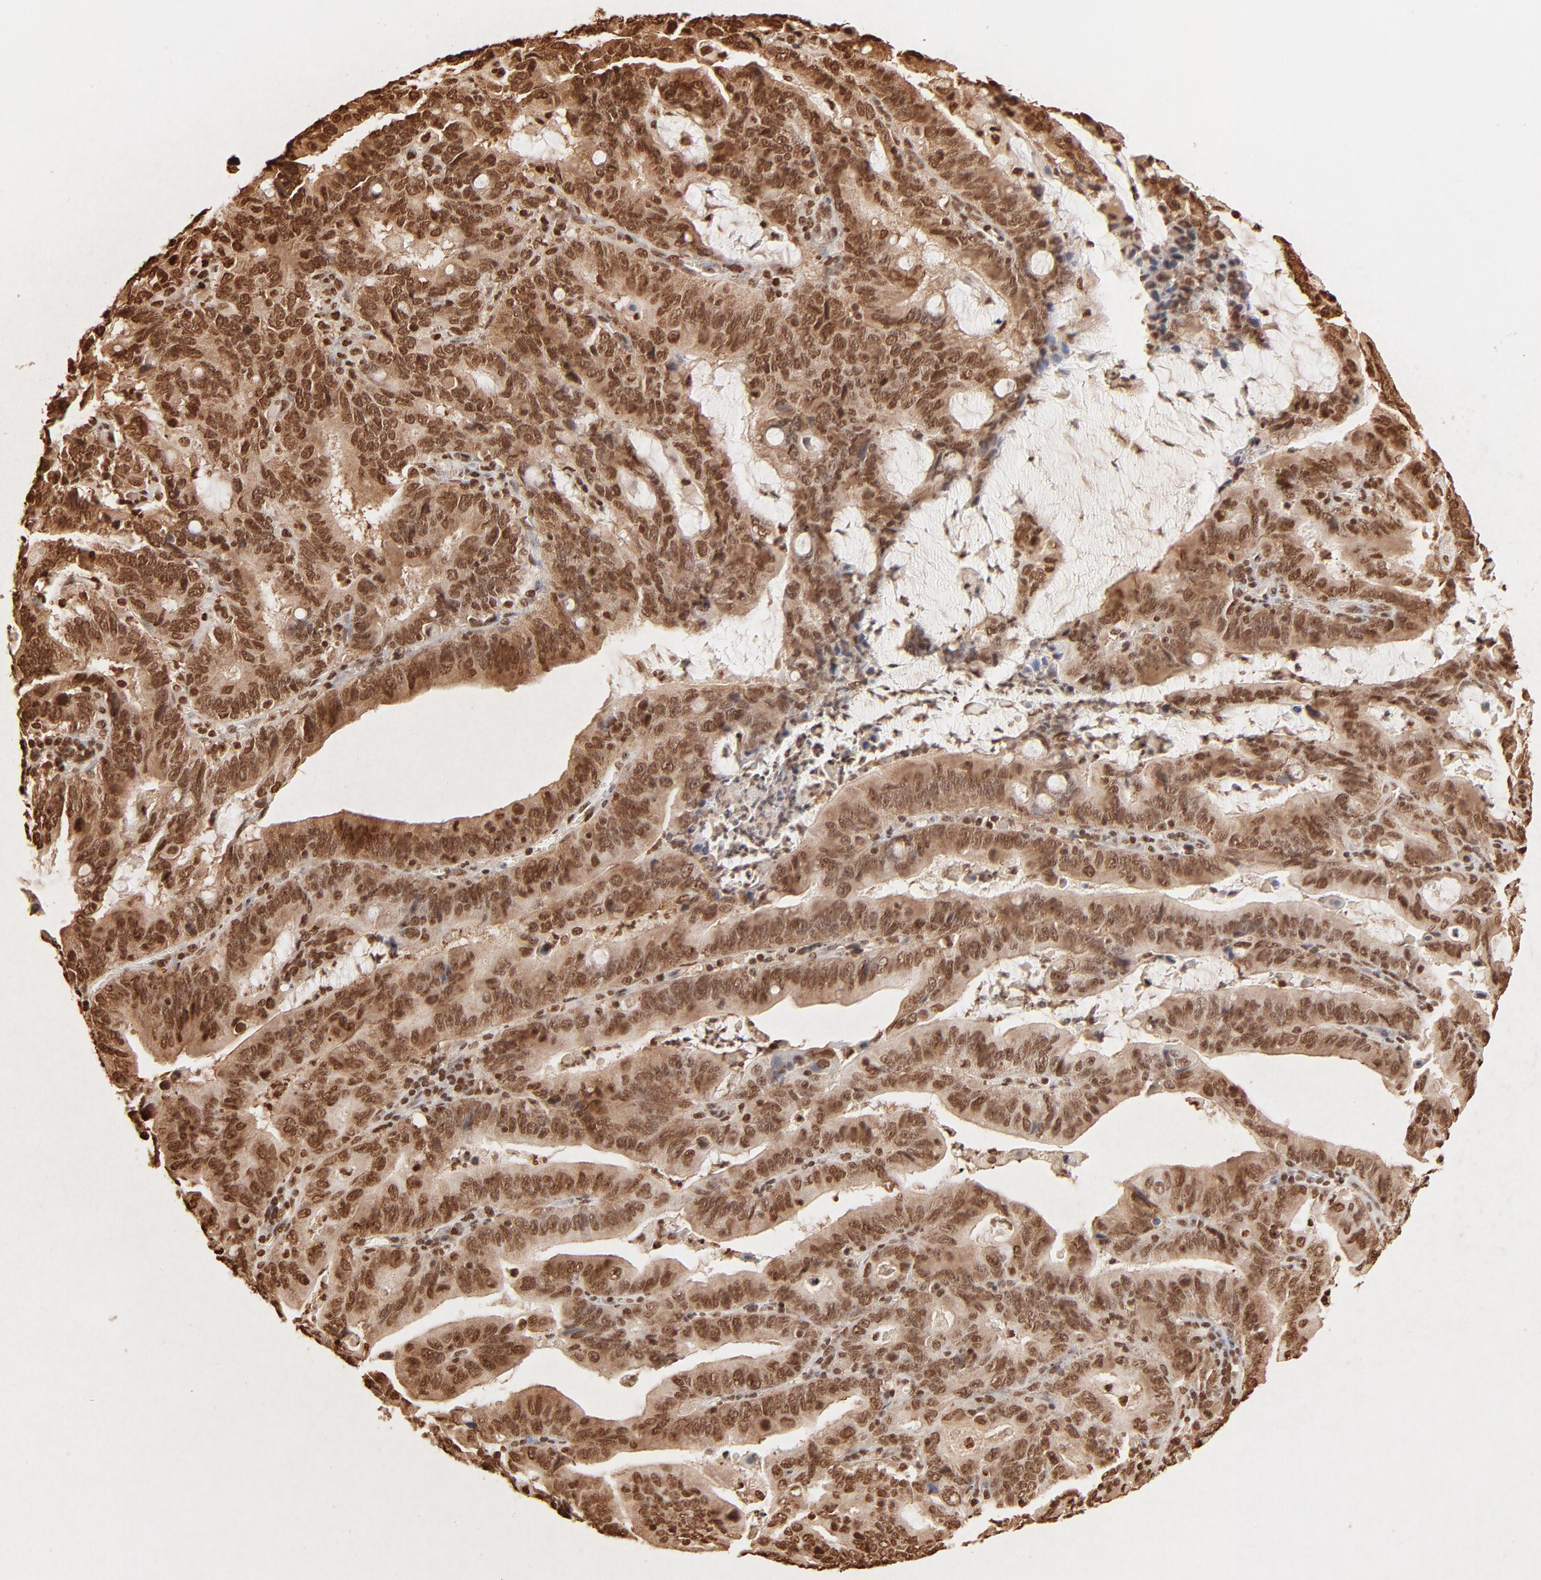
{"staining": {"intensity": "strong", "quantity": ">75%", "location": "cytoplasmic/membranous,nuclear"}, "tissue": "stomach cancer", "cell_type": "Tumor cells", "image_type": "cancer", "snomed": [{"axis": "morphology", "description": "Adenocarcinoma, NOS"}, {"axis": "topography", "description": "Stomach, upper"}], "caption": "Stomach cancer stained with immunohistochemistry (IHC) shows strong cytoplasmic/membranous and nuclear staining in approximately >75% of tumor cells.", "gene": "FAM50A", "patient": {"sex": "male", "age": 63}}